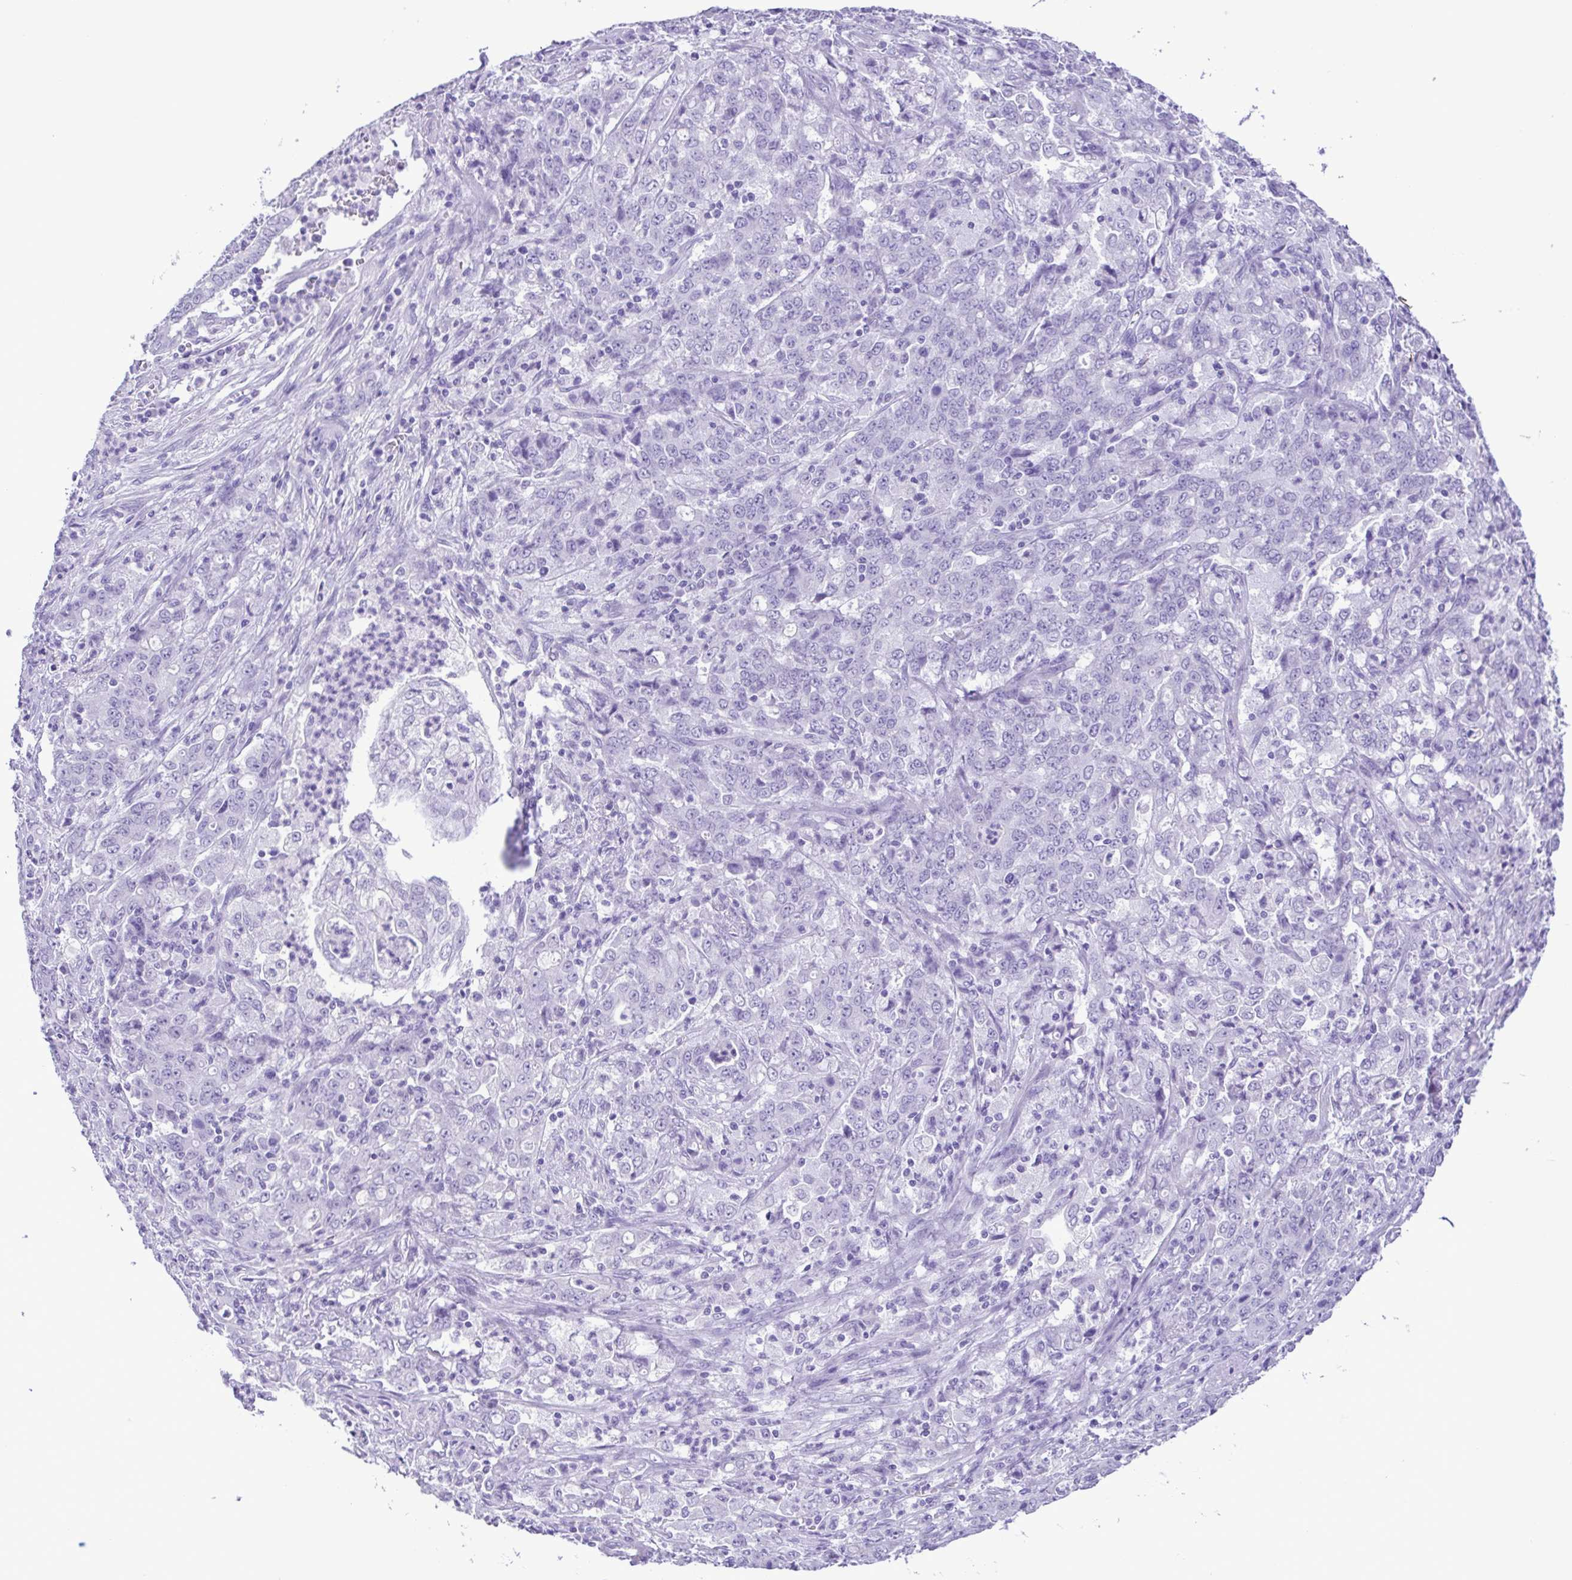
{"staining": {"intensity": "negative", "quantity": "none", "location": "none"}, "tissue": "stomach cancer", "cell_type": "Tumor cells", "image_type": "cancer", "snomed": [{"axis": "morphology", "description": "Adenocarcinoma, NOS"}, {"axis": "topography", "description": "Stomach, lower"}], "caption": "The histopathology image displays no significant staining in tumor cells of stomach adenocarcinoma. (DAB immunohistochemistry with hematoxylin counter stain).", "gene": "CASP14", "patient": {"sex": "female", "age": 71}}